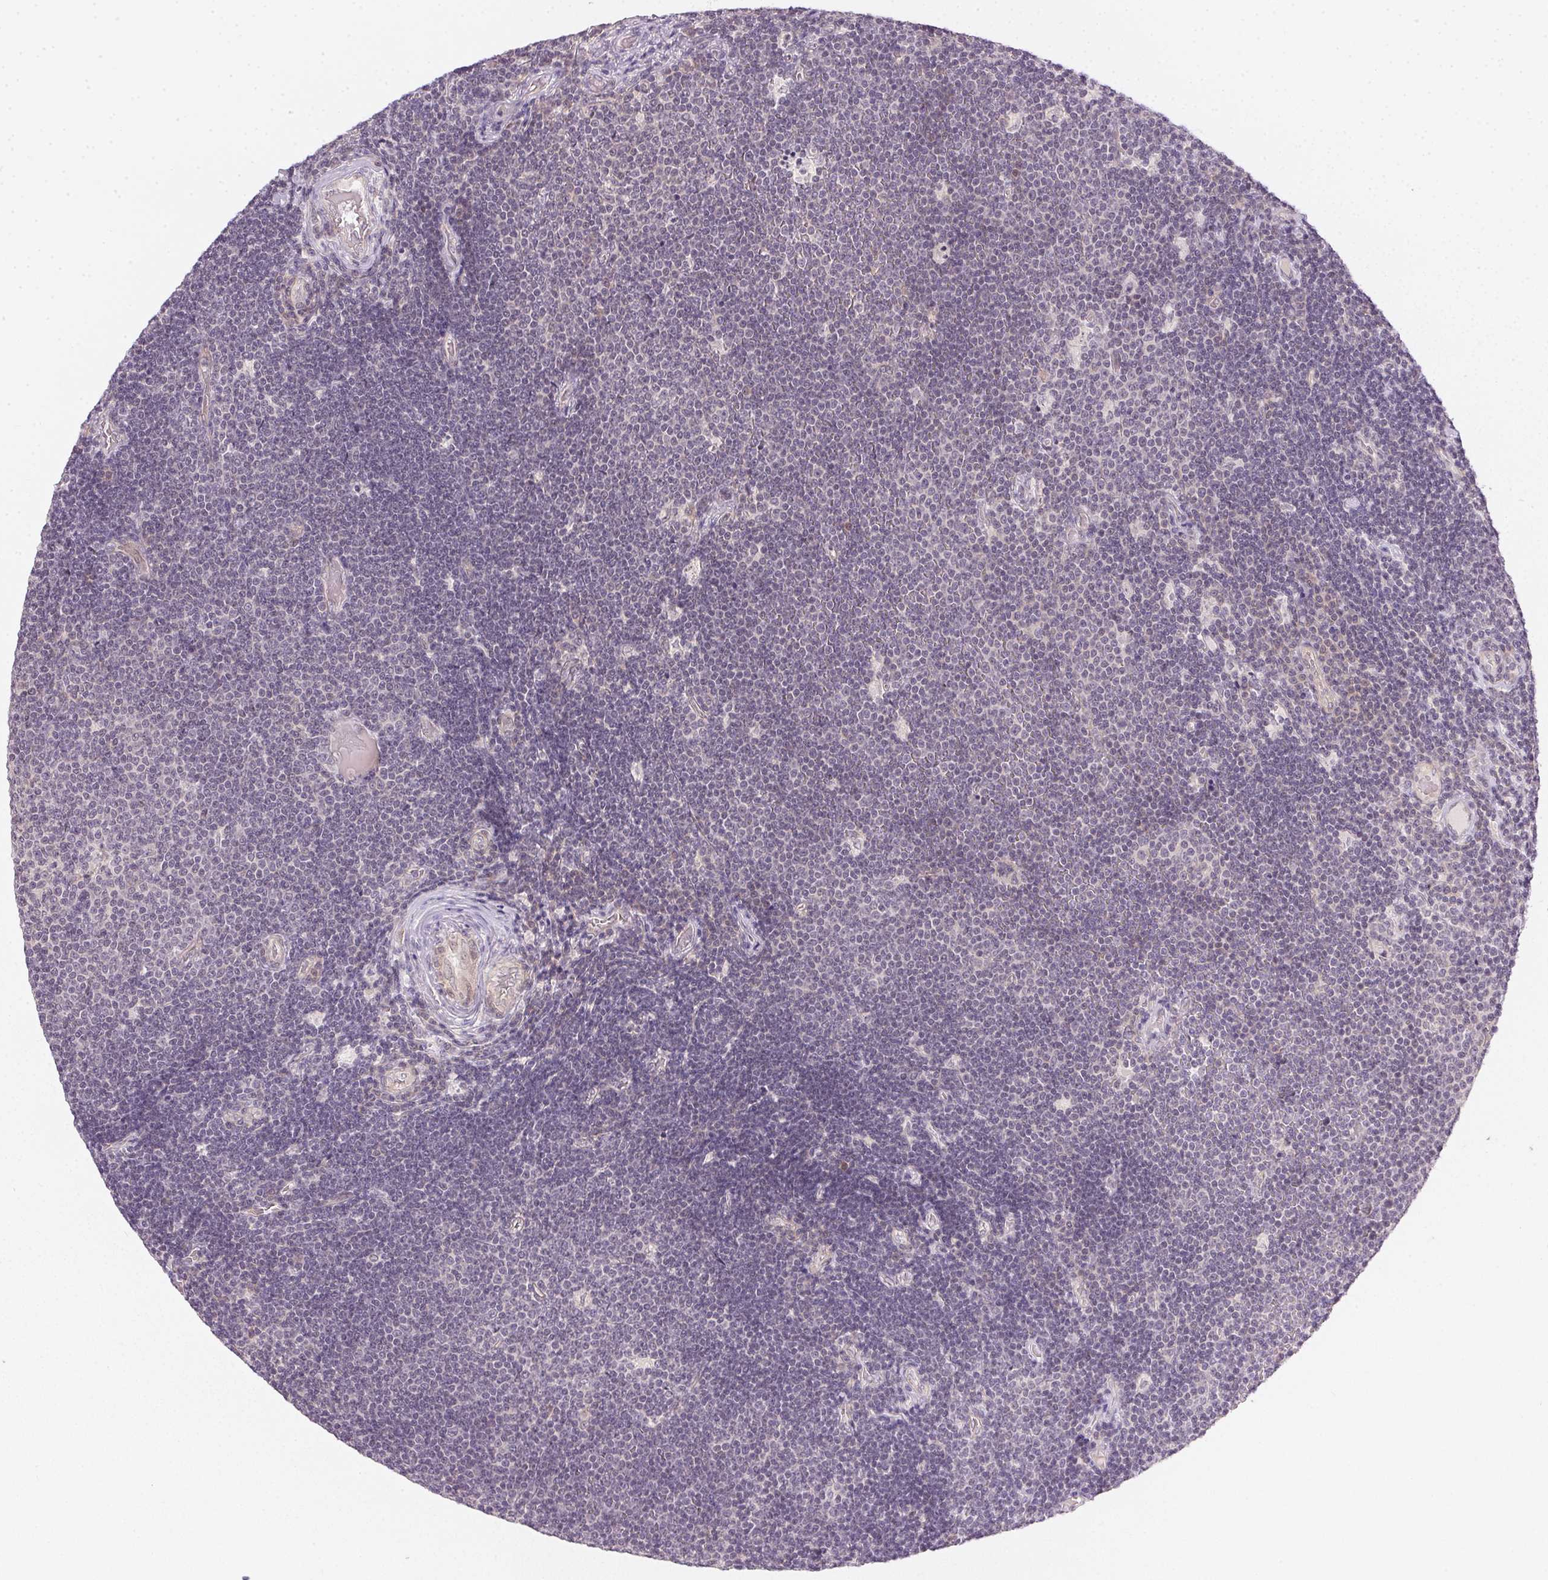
{"staining": {"intensity": "negative", "quantity": "none", "location": "none"}, "tissue": "lymphoma", "cell_type": "Tumor cells", "image_type": "cancer", "snomed": [{"axis": "morphology", "description": "Malignant lymphoma, non-Hodgkin's type, Low grade"}, {"axis": "topography", "description": "Brain"}], "caption": "Malignant lymphoma, non-Hodgkin's type (low-grade) was stained to show a protein in brown. There is no significant expression in tumor cells. The staining is performed using DAB brown chromogen with nuclei counter-stained in using hematoxylin.", "gene": "TTC23L", "patient": {"sex": "female", "age": 66}}